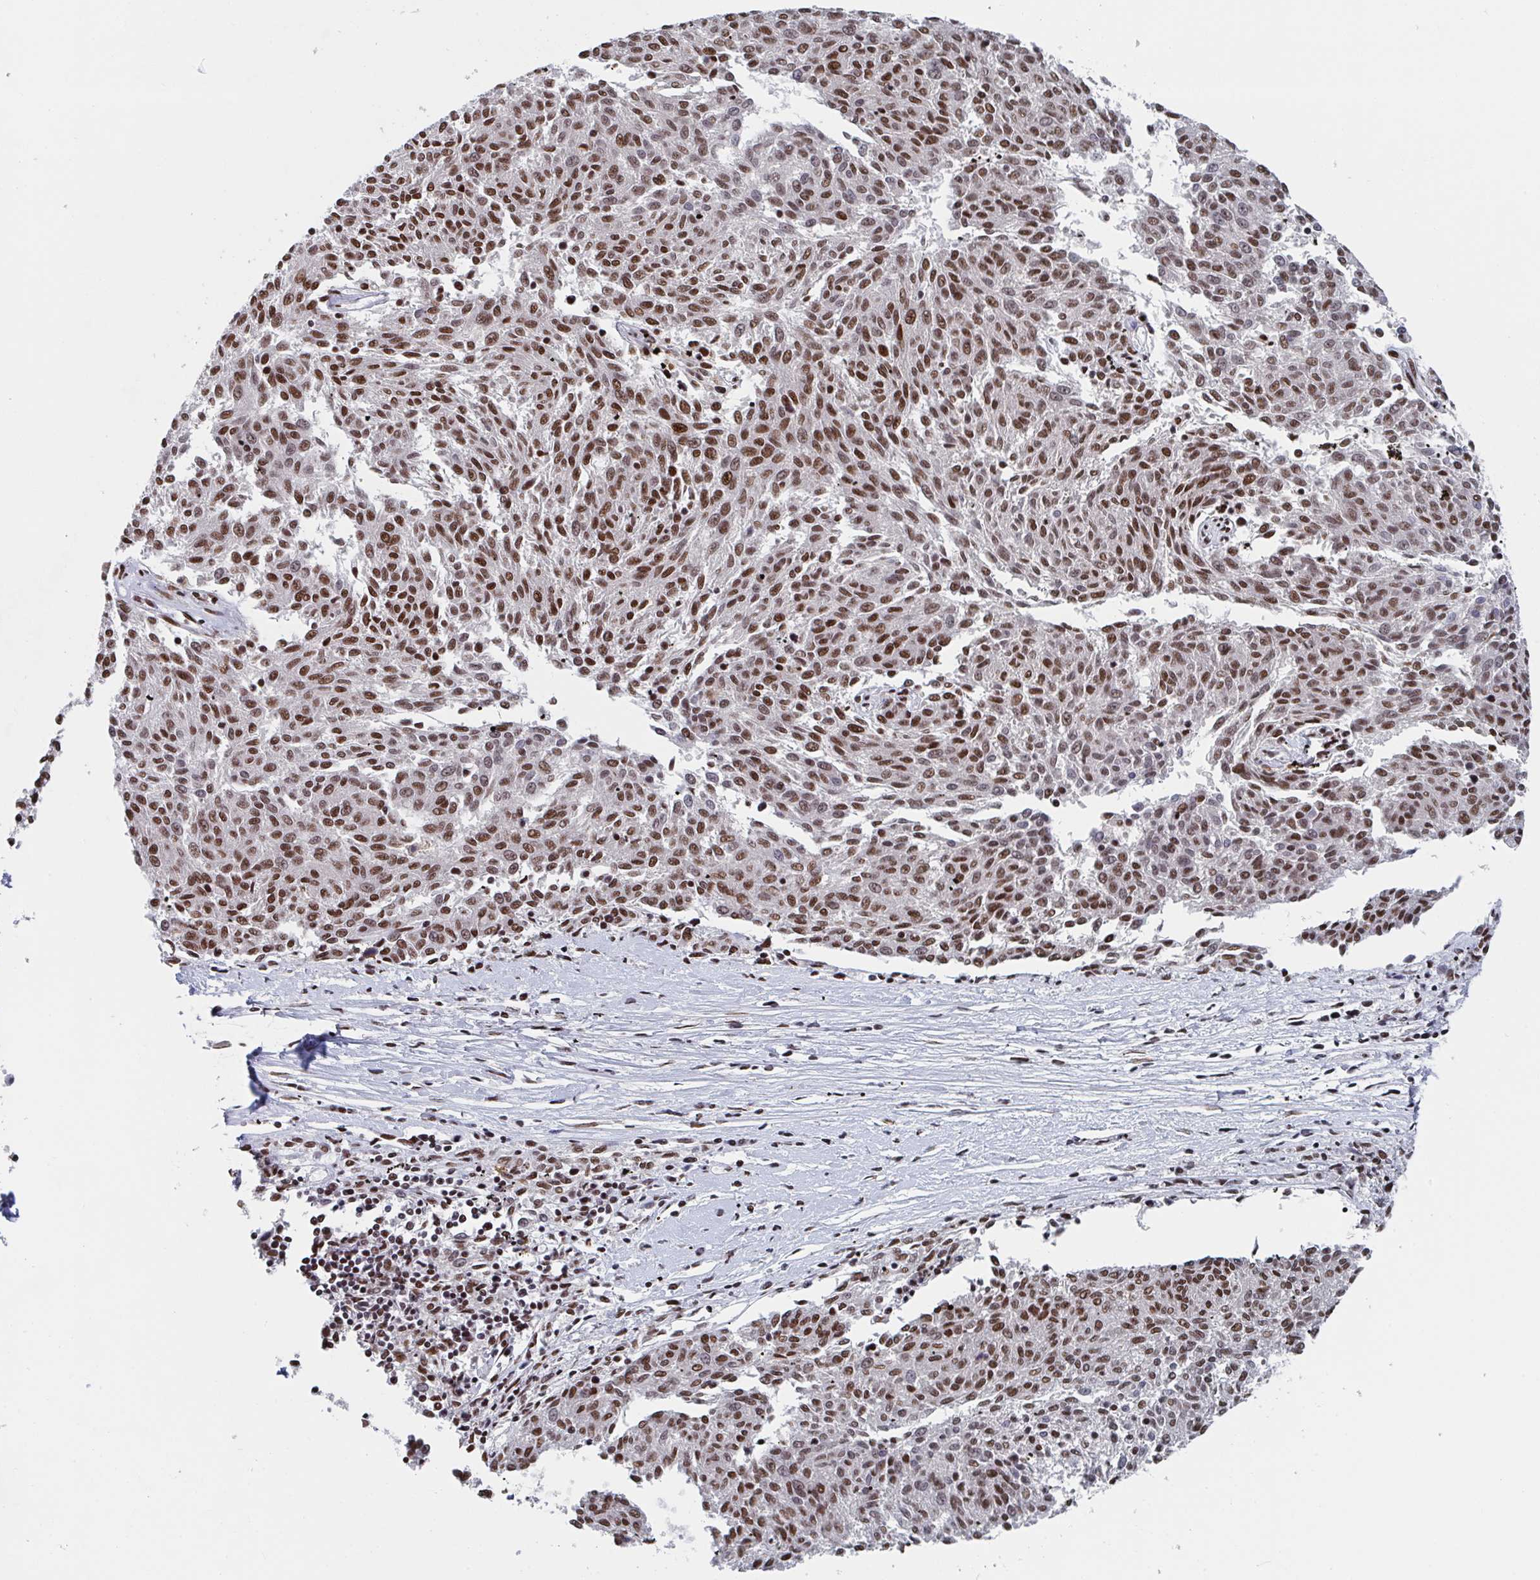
{"staining": {"intensity": "strong", "quantity": ">75%", "location": "nuclear"}, "tissue": "melanoma", "cell_type": "Tumor cells", "image_type": "cancer", "snomed": [{"axis": "morphology", "description": "Malignant melanoma, NOS"}, {"axis": "topography", "description": "Skin"}], "caption": "Melanoma stained with a protein marker displays strong staining in tumor cells.", "gene": "ZNF607", "patient": {"sex": "female", "age": 72}}